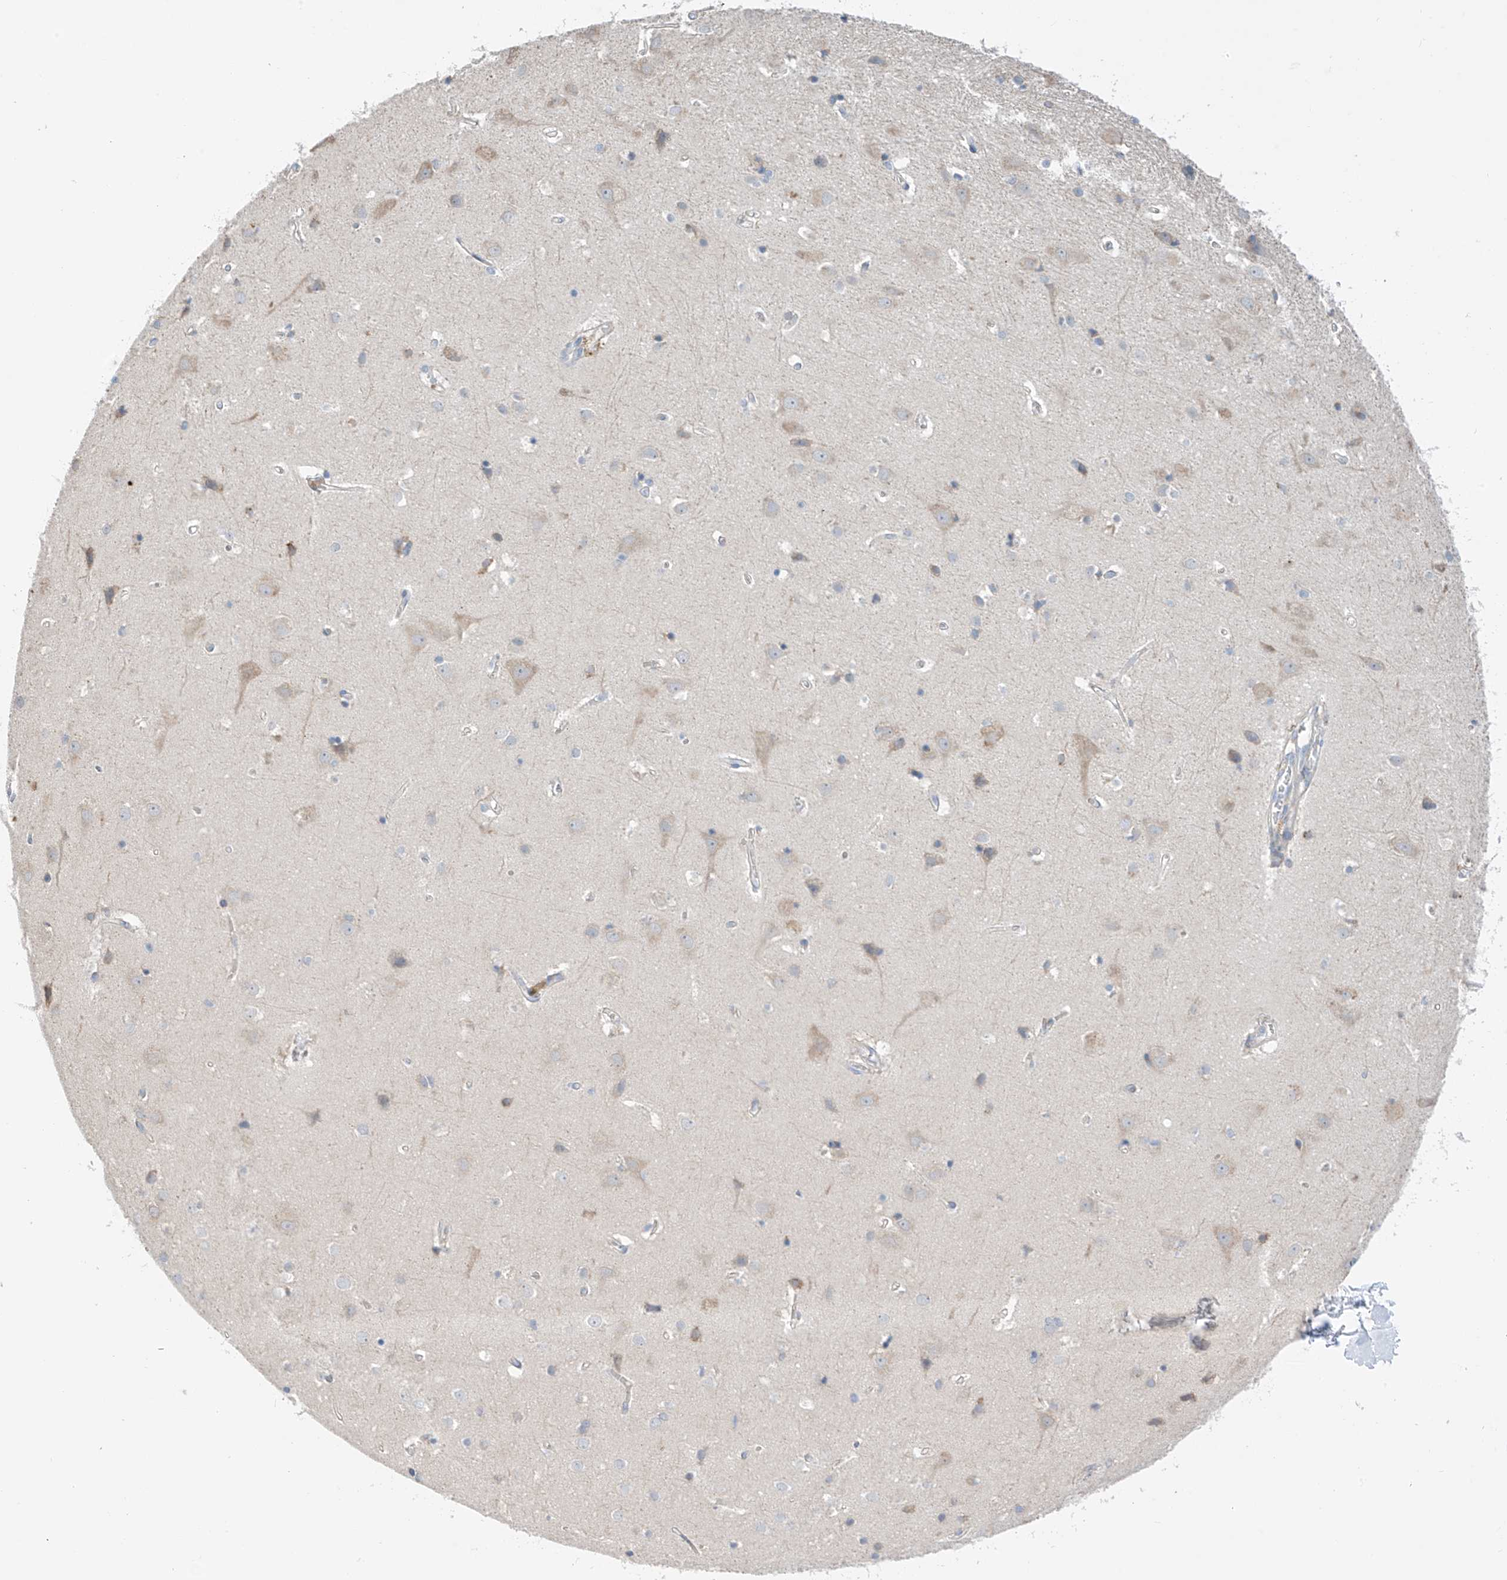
{"staining": {"intensity": "negative", "quantity": "none", "location": "none"}, "tissue": "cerebral cortex", "cell_type": "Endothelial cells", "image_type": "normal", "snomed": [{"axis": "morphology", "description": "Normal tissue, NOS"}, {"axis": "topography", "description": "Cerebral cortex"}], "caption": "IHC photomicrograph of unremarkable cerebral cortex: cerebral cortex stained with DAB (3,3'-diaminobenzidine) displays no significant protein positivity in endothelial cells.", "gene": "REC8", "patient": {"sex": "male", "age": 54}}